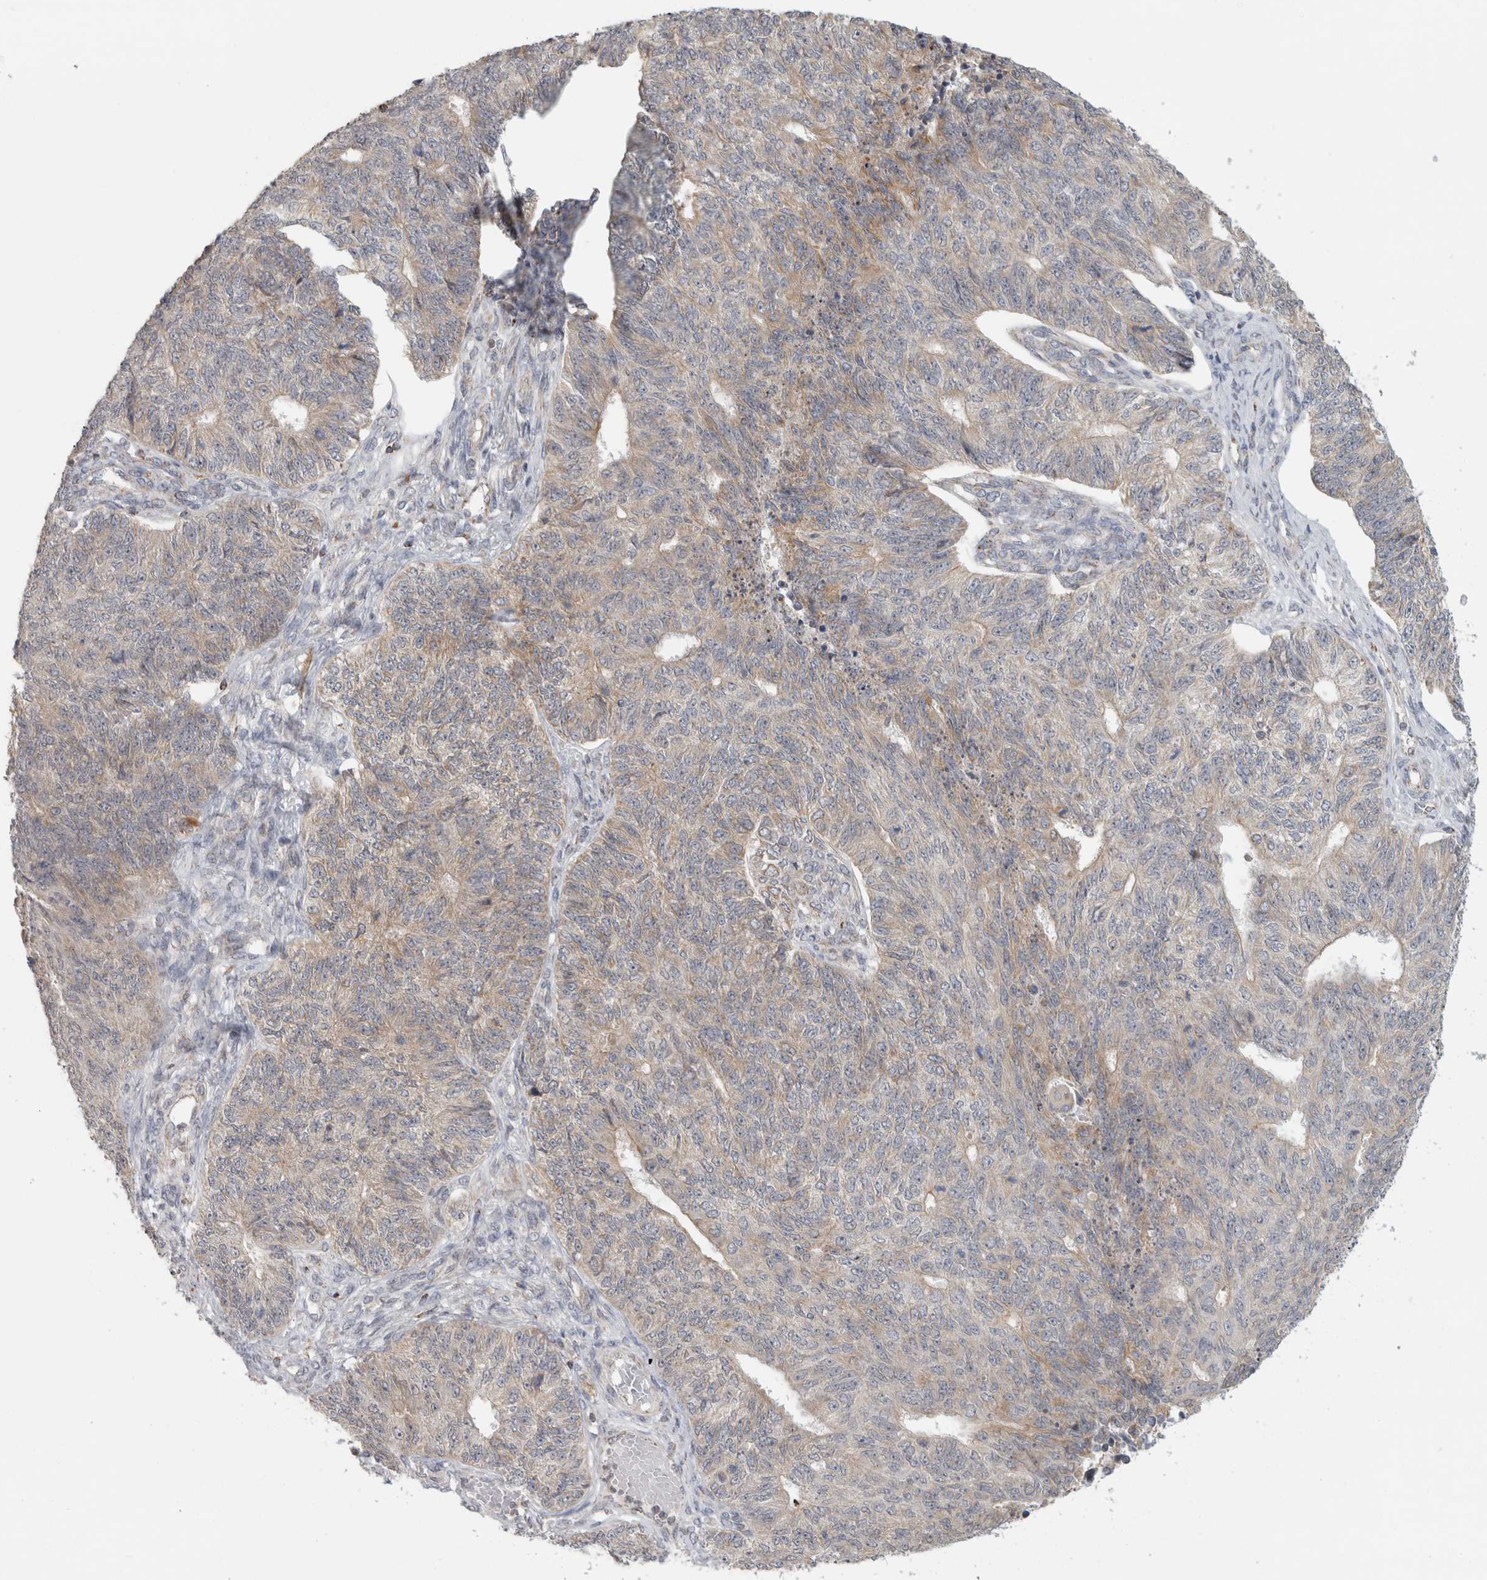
{"staining": {"intensity": "weak", "quantity": "<25%", "location": "cytoplasmic/membranous"}, "tissue": "endometrial cancer", "cell_type": "Tumor cells", "image_type": "cancer", "snomed": [{"axis": "morphology", "description": "Adenocarcinoma, NOS"}, {"axis": "topography", "description": "Endometrium"}], "caption": "Endometrial cancer was stained to show a protein in brown. There is no significant expression in tumor cells. (Brightfield microscopy of DAB IHC at high magnification).", "gene": "RAB18", "patient": {"sex": "female", "age": 32}}